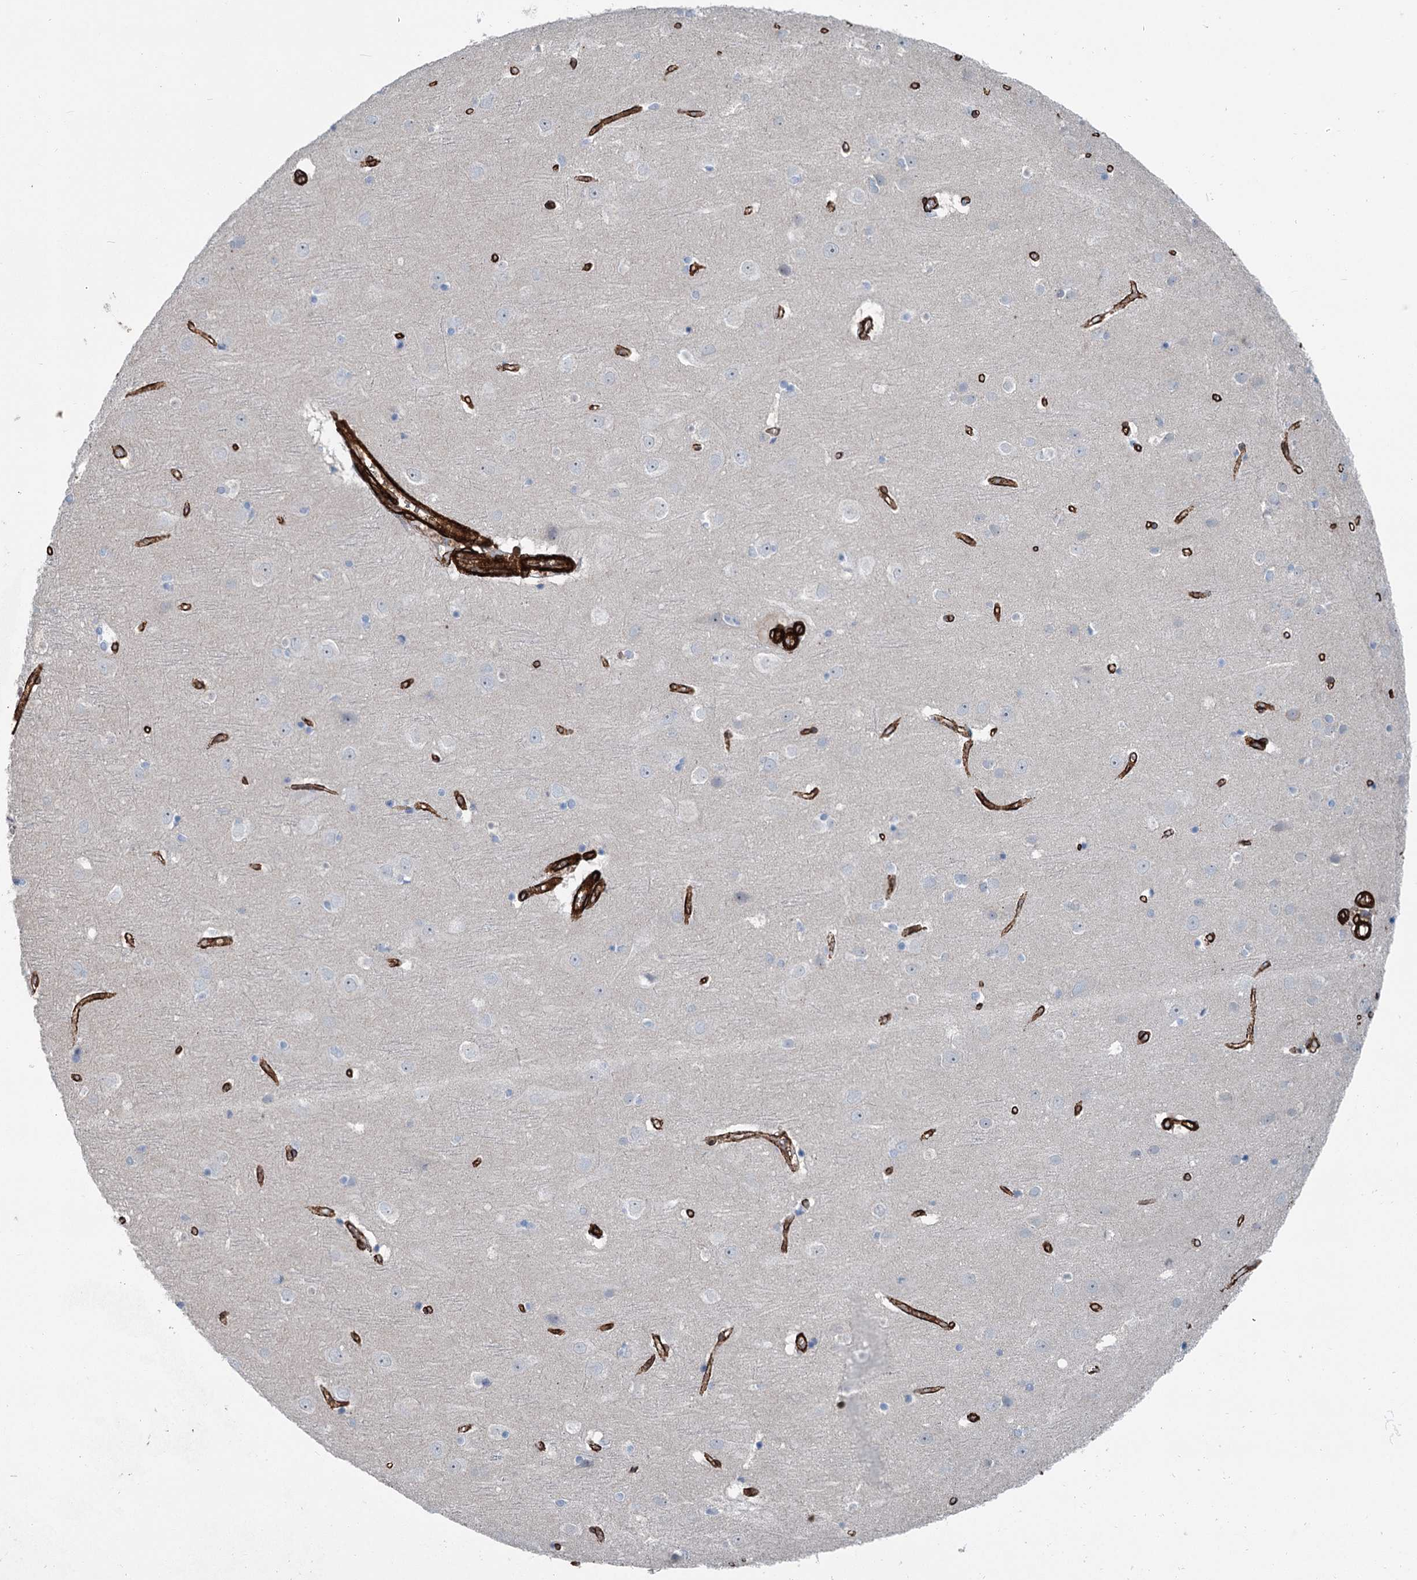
{"staining": {"intensity": "strong", "quantity": ">75%", "location": "cytoplasmic/membranous"}, "tissue": "cerebral cortex", "cell_type": "Endothelial cells", "image_type": "normal", "snomed": [{"axis": "morphology", "description": "Normal tissue, NOS"}, {"axis": "topography", "description": "Cerebral cortex"}], "caption": "Approximately >75% of endothelial cells in unremarkable cerebral cortex reveal strong cytoplasmic/membranous protein staining as visualized by brown immunohistochemical staining.", "gene": "IQSEC1", "patient": {"sex": "male", "age": 54}}